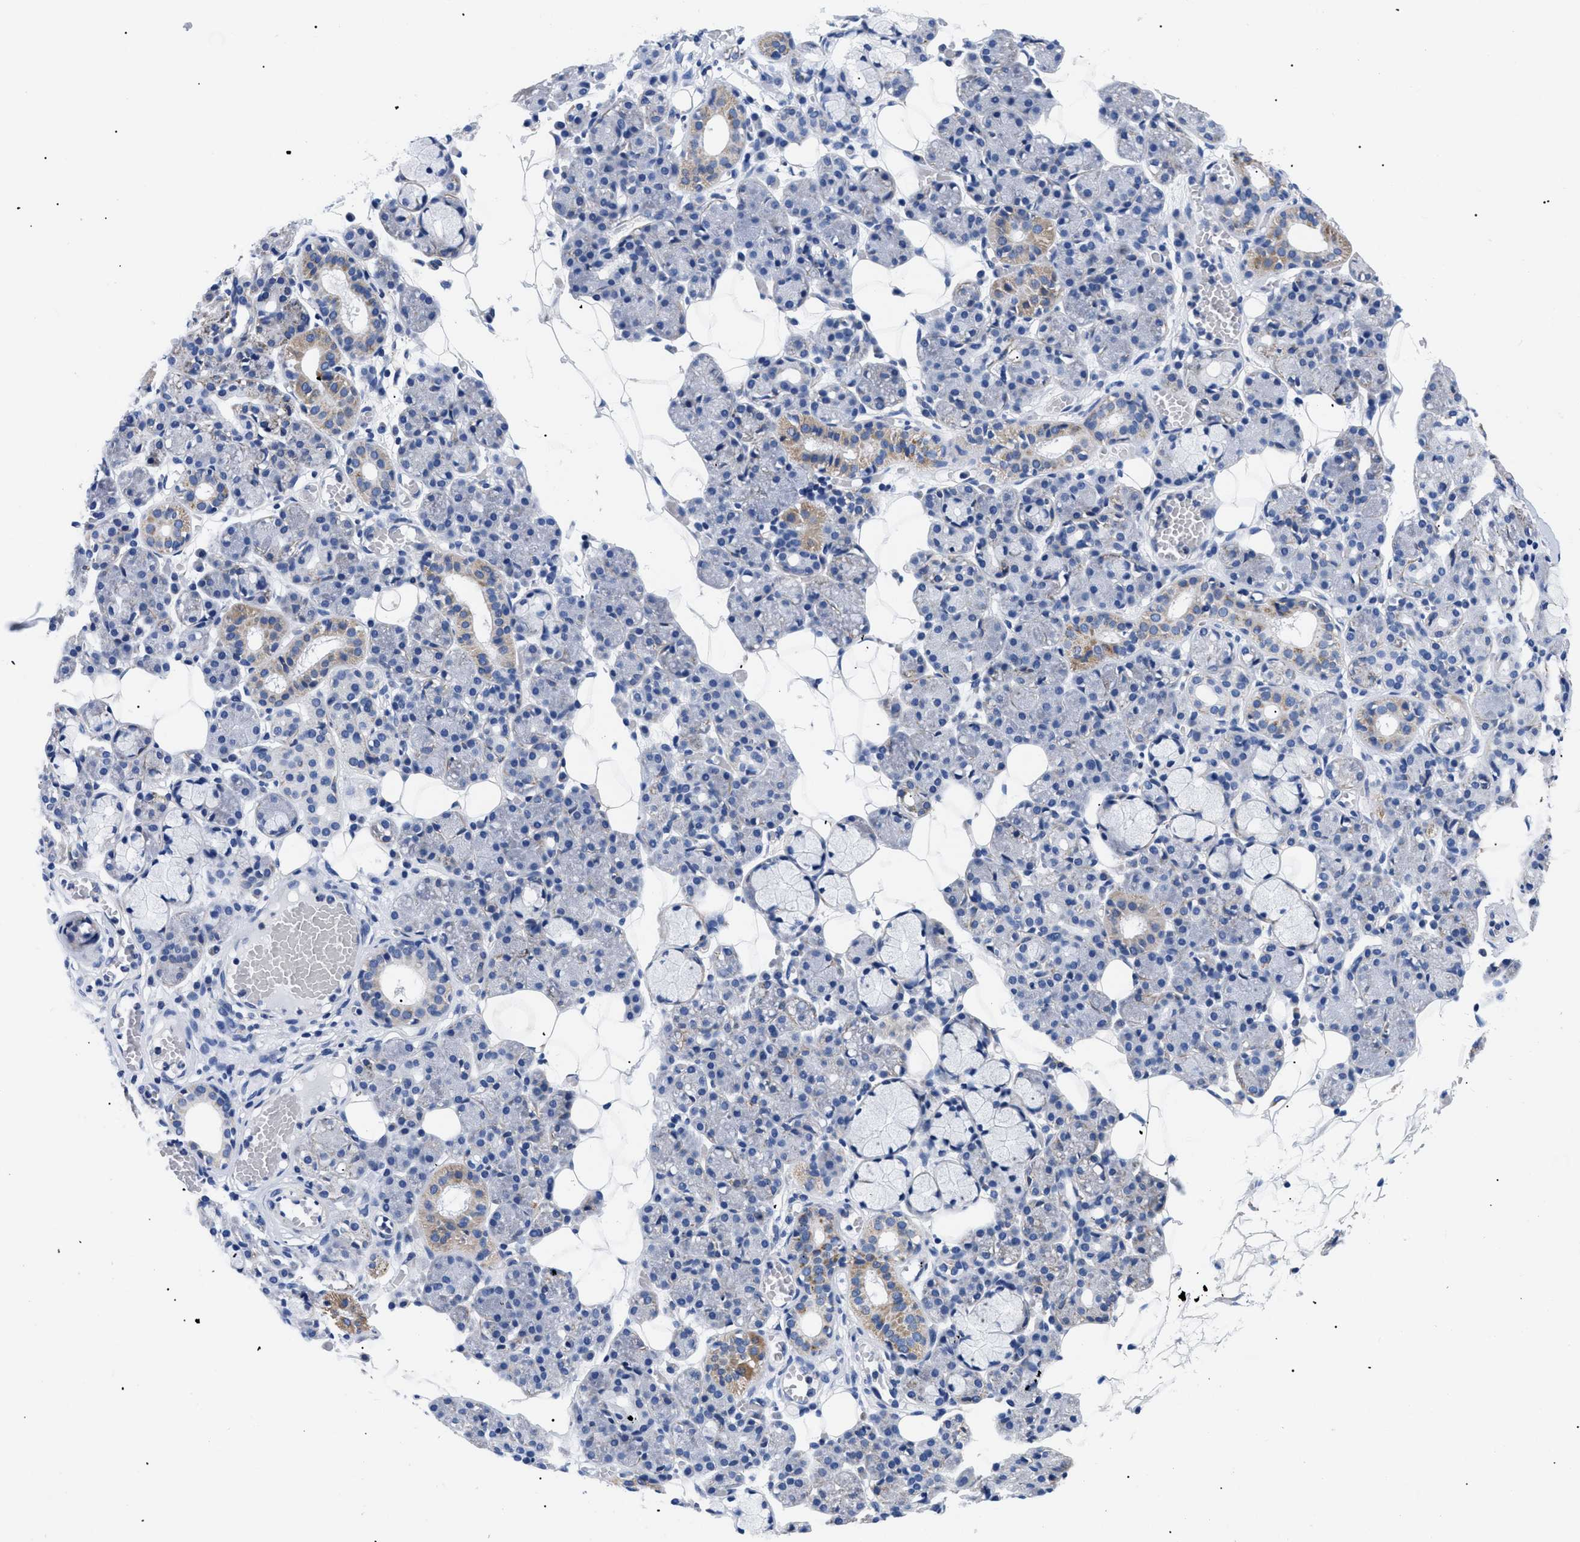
{"staining": {"intensity": "moderate", "quantity": "<25%", "location": "cytoplasmic/membranous"}, "tissue": "salivary gland", "cell_type": "Glandular cells", "image_type": "normal", "snomed": [{"axis": "morphology", "description": "Normal tissue, NOS"}, {"axis": "topography", "description": "Salivary gland"}], "caption": "Moderate cytoplasmic/membranous positivity is identified in about <25% of glandular cells in normal salivary gland. The protein is stained brown, and the nuclei are stained in blue (DAB IHC with brightfield microscopy, high magnification).", "gene": "GPR149", "patient": {"sex": "male", "age": 63}}